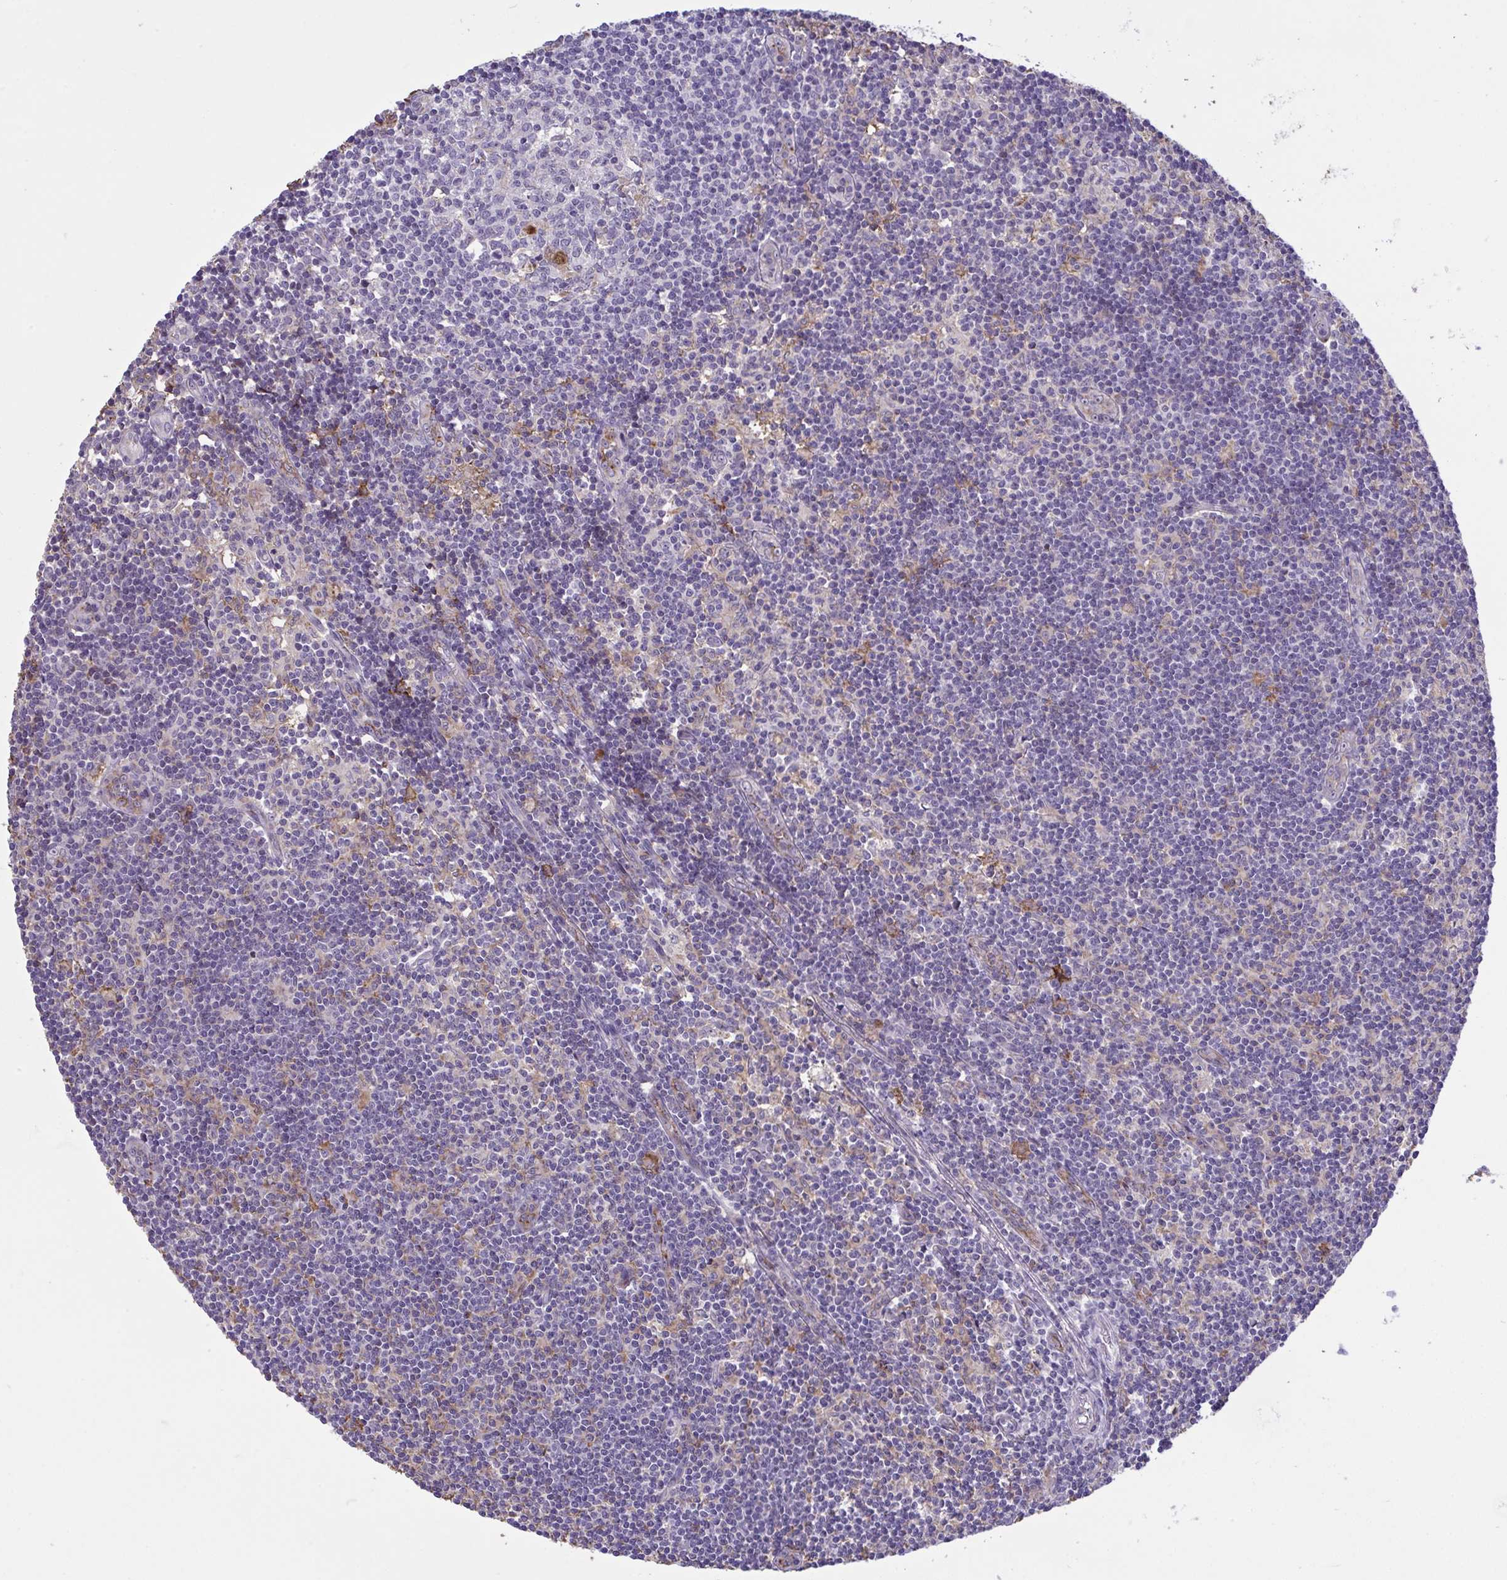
{"staining": {"intensity": "negative", "quantity": "none", "location": "none"}, "tissue": "lymph node", "cell_type": "Germinal center cells", "image_type": "normal", "snomed": [{"axis": "morphology", "description": "Normal tissue, NOS"}, {"axis": "topography", "description": "Lymph node"}], "caption": "Immunohistochemistry (IHC) histopathology image of normal lymph node: lymph node stained with DAB (3,3'-diaminobenzidine) displays no significant protein staining in germinal center cells.", "gene": "CD101", "patient": {"sex": "female", "age": 31}}